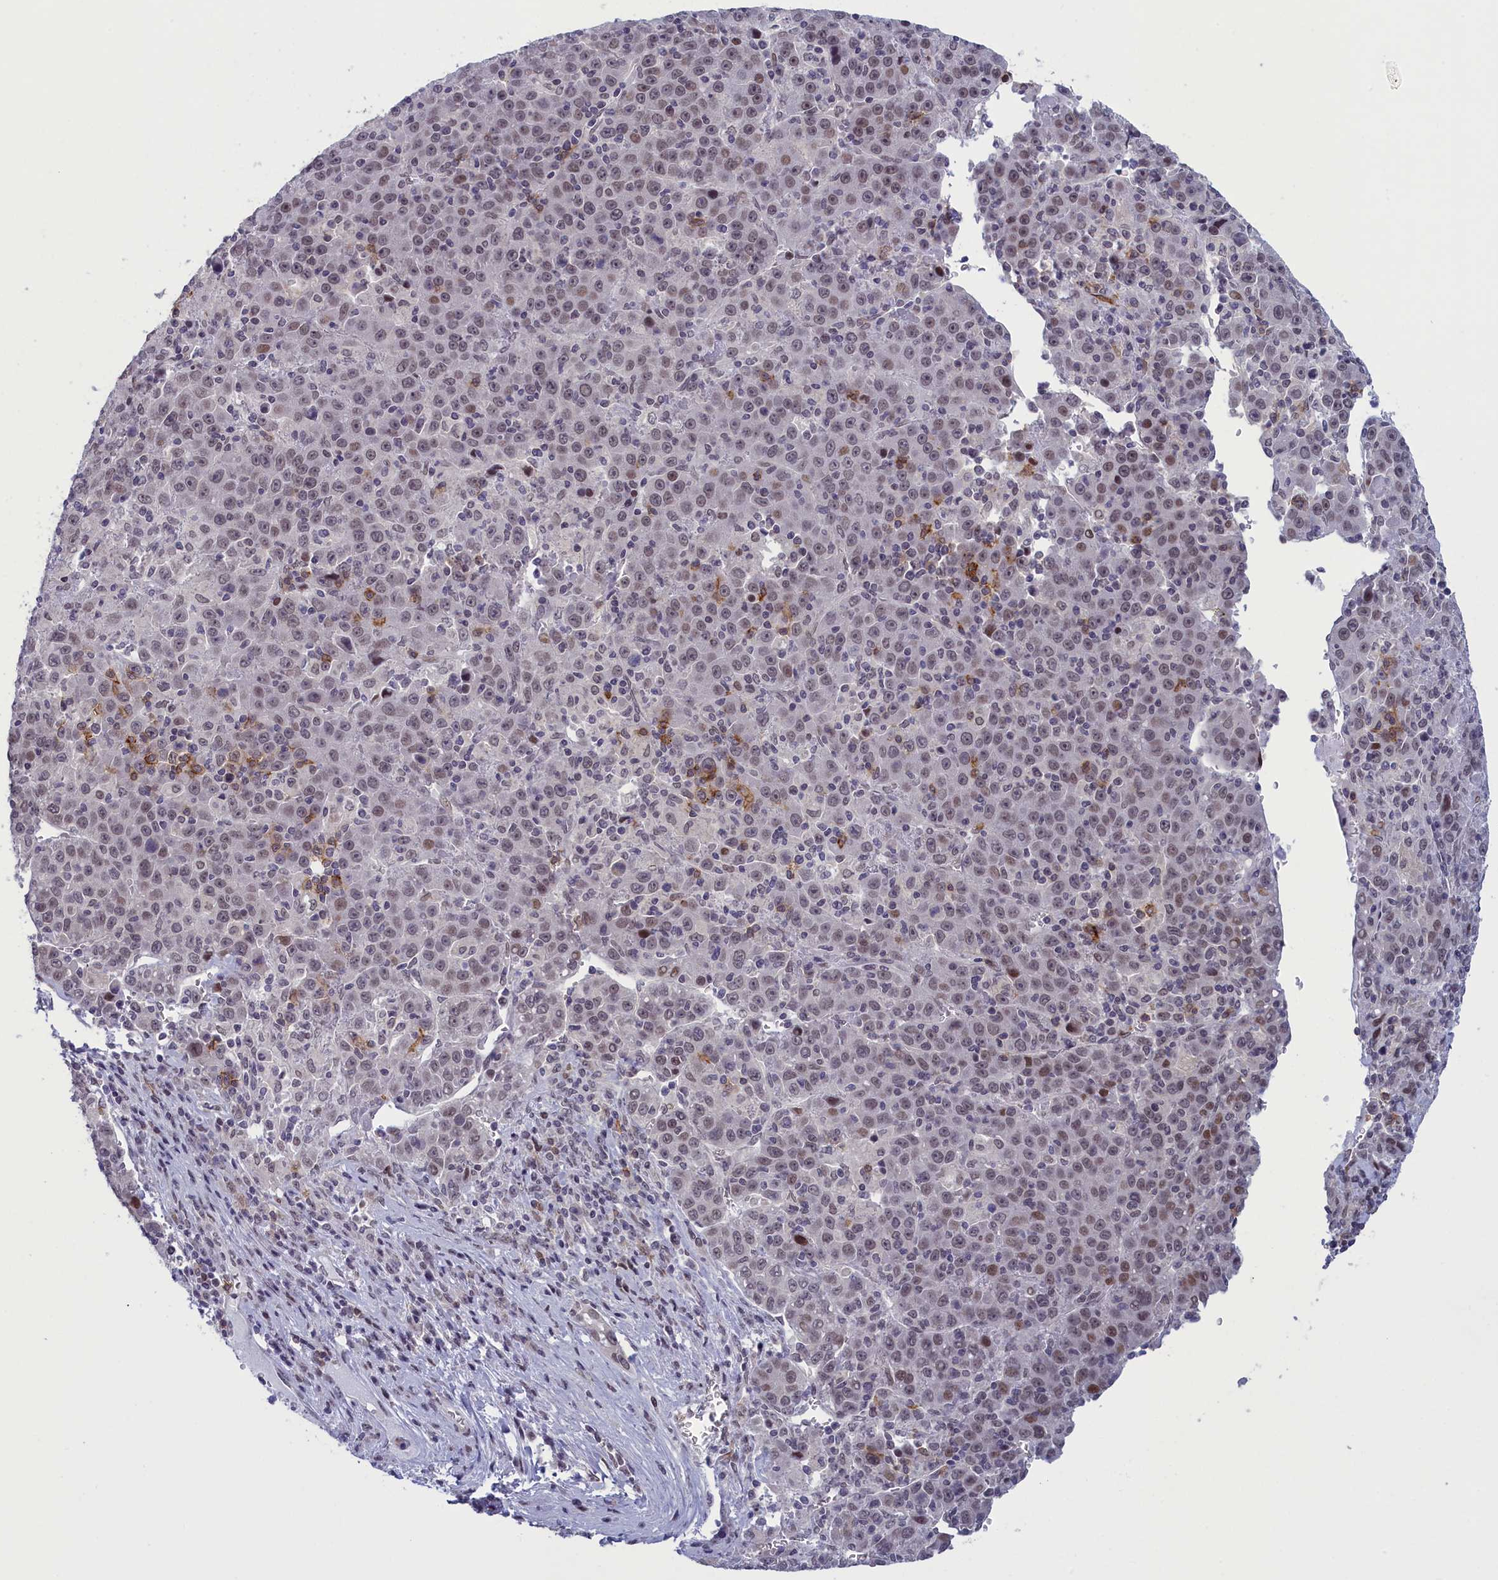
{"staining": {"intensity": "moderate", "quantity": "<25%", "location": "cytoplasmic/membranous,nuclear"}, "tissue": "liver cancer", "cell_type": "Tumor cells", "image_type": "cancer", "snomed": [{"axis": "morphology", "description": "Carcinoma, Hepatocellular, NOS"}, {"axis": "topography", "description": "Liver"}], "caption": "Immunohistochemical staining of liver cancer exhibits low levels of moderate cytoplasmic/membranous and nuclear positivity in about <25% of tumor cells.", "gene": "ATF7IP2", "patient": {"sex": "female", "age": 53}}